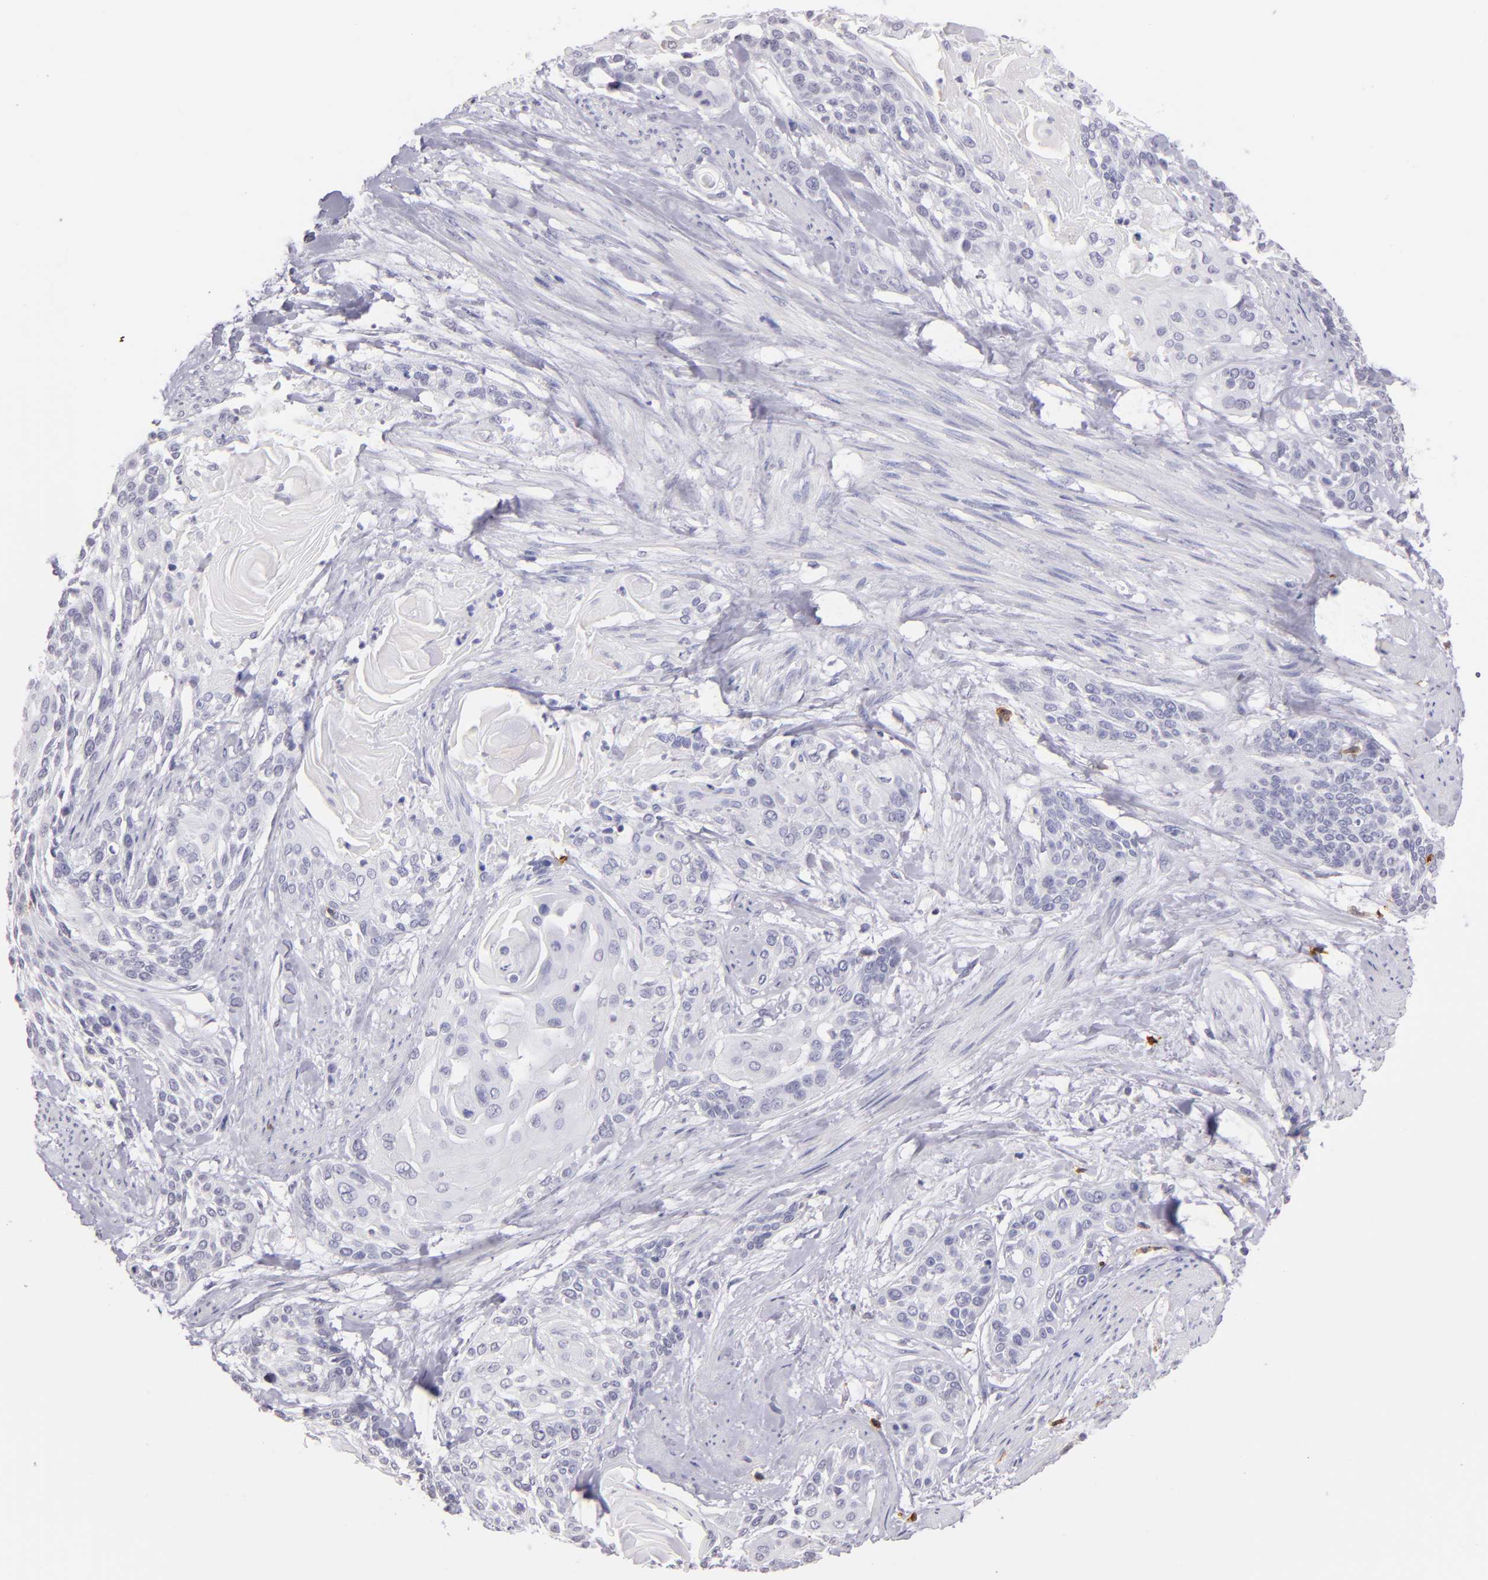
{"staining": {"intensity": "negative", "quantity": "none", "location": "none"}, "tissue": "cervical cancer", "cell_type": "Tumor cells", "image_type": "cancer", "snomed": [{"axis": "morphology", "description": "Squamous cell carcinoma, NOS"}, {"axis": "topography", "description": "Cervix"}], "caption": "Image shows no protein expression in tumor cells of squamous cell carcinoma (cervical) tissue. The staining was performed using DAB to visualize the protein expression in brown, while the nuclei were stained in blue with hematoxylin (Magnification: 20x).", "gene": "IL2RA", "patient": {"sex": "female", "age": 57}}